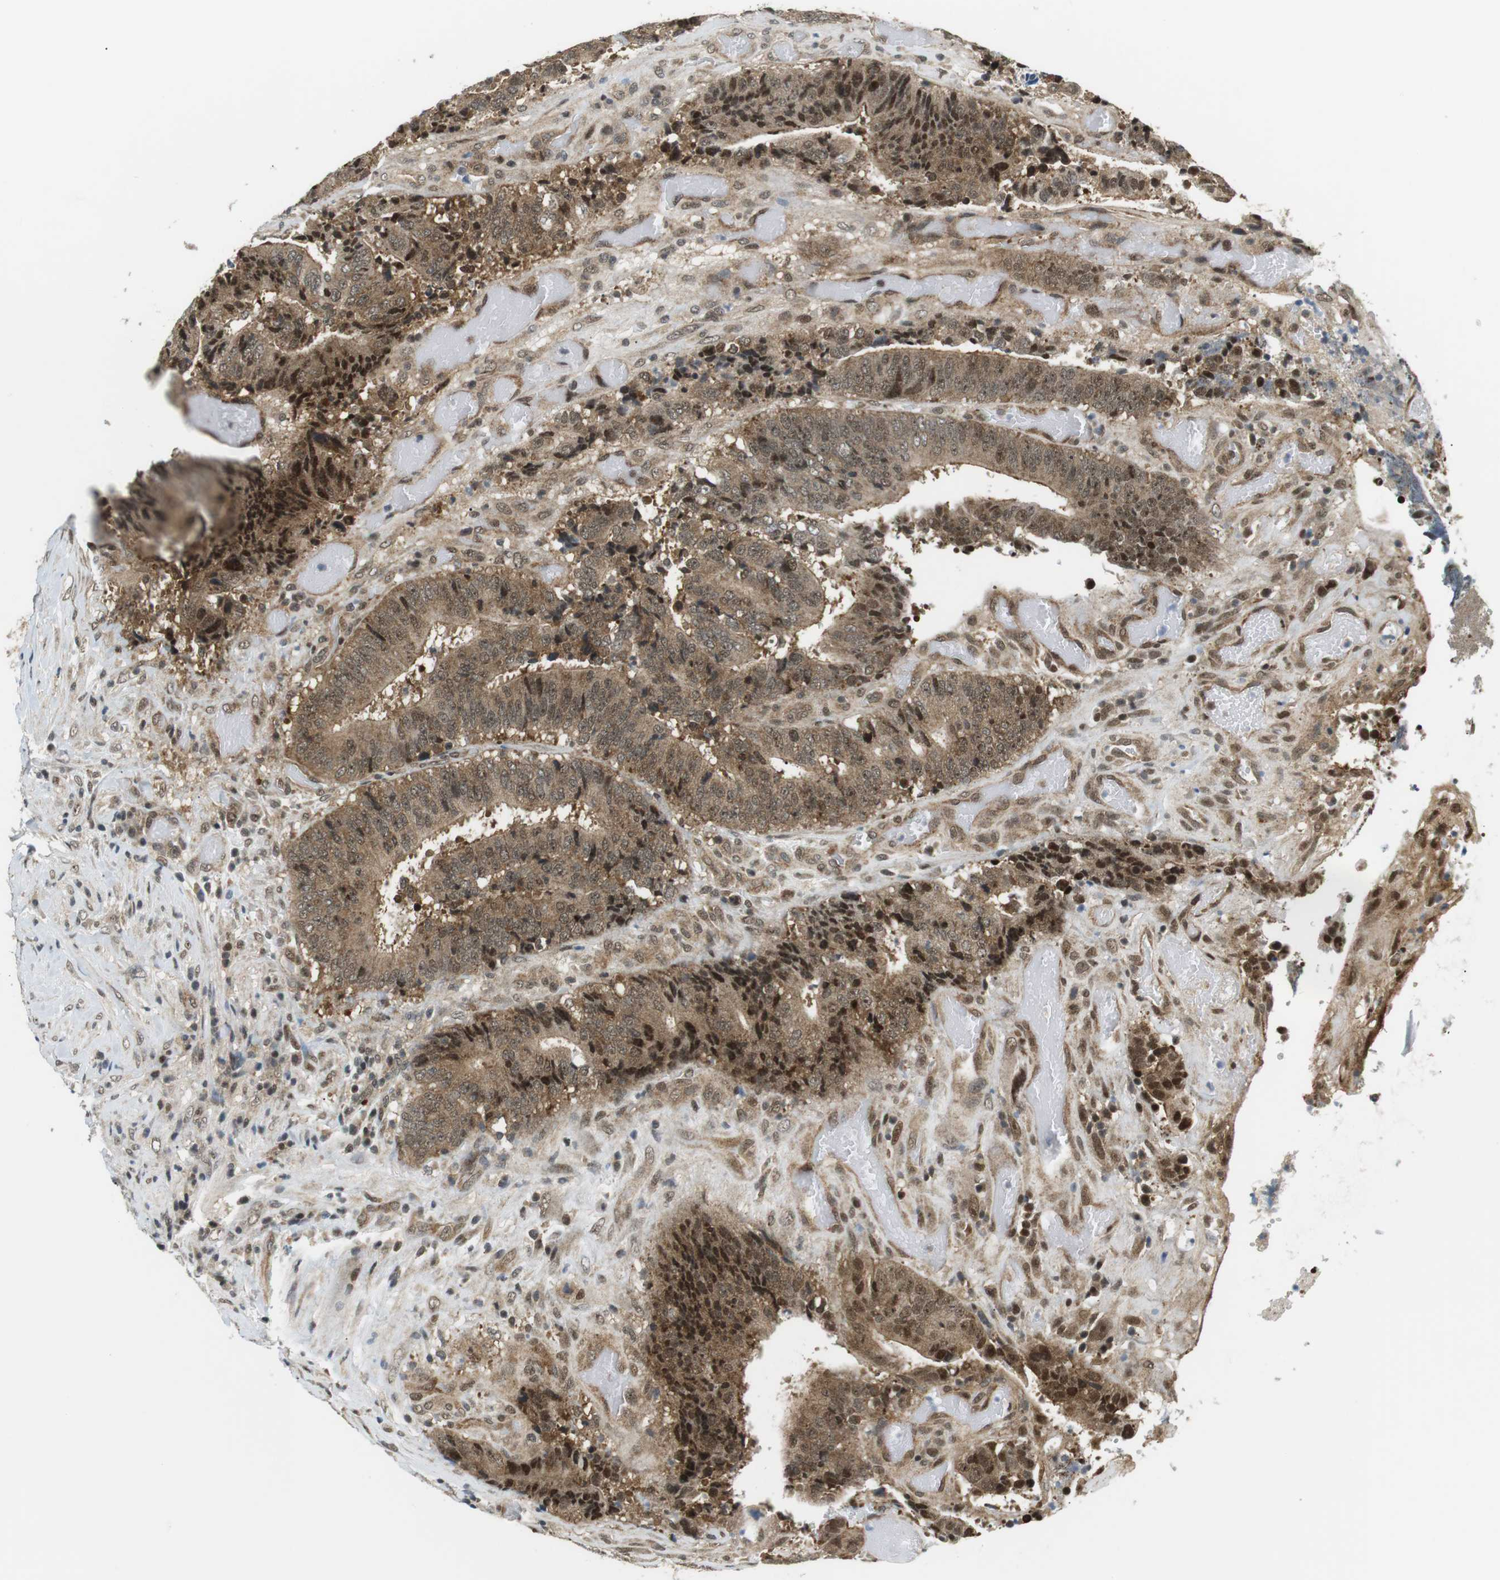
{"staining": {"intensity": "moderate", "quantity": ">75%", "location": "cytoplasmic/membranous,nuclear"}, "tissue": "colorectal cancer", "cell_type": "Tumor cells", "image_type": "cancer", "snomed": [{"axis": "morphology", "description": "Adenocarcinoma, NOS"}, {"axis": "topography", "description": "Rectum"}], "caption": "A photomicrograph showing moderate cytoplasmic/membranous and nuclear positivity in approximately >75% of tumor cells in adenocarcinoma (colorectal), as visualized by brown immunohistochemical staining.", "gene": "CSNK2B", "patient": {"sex": "male", "age": 72}}